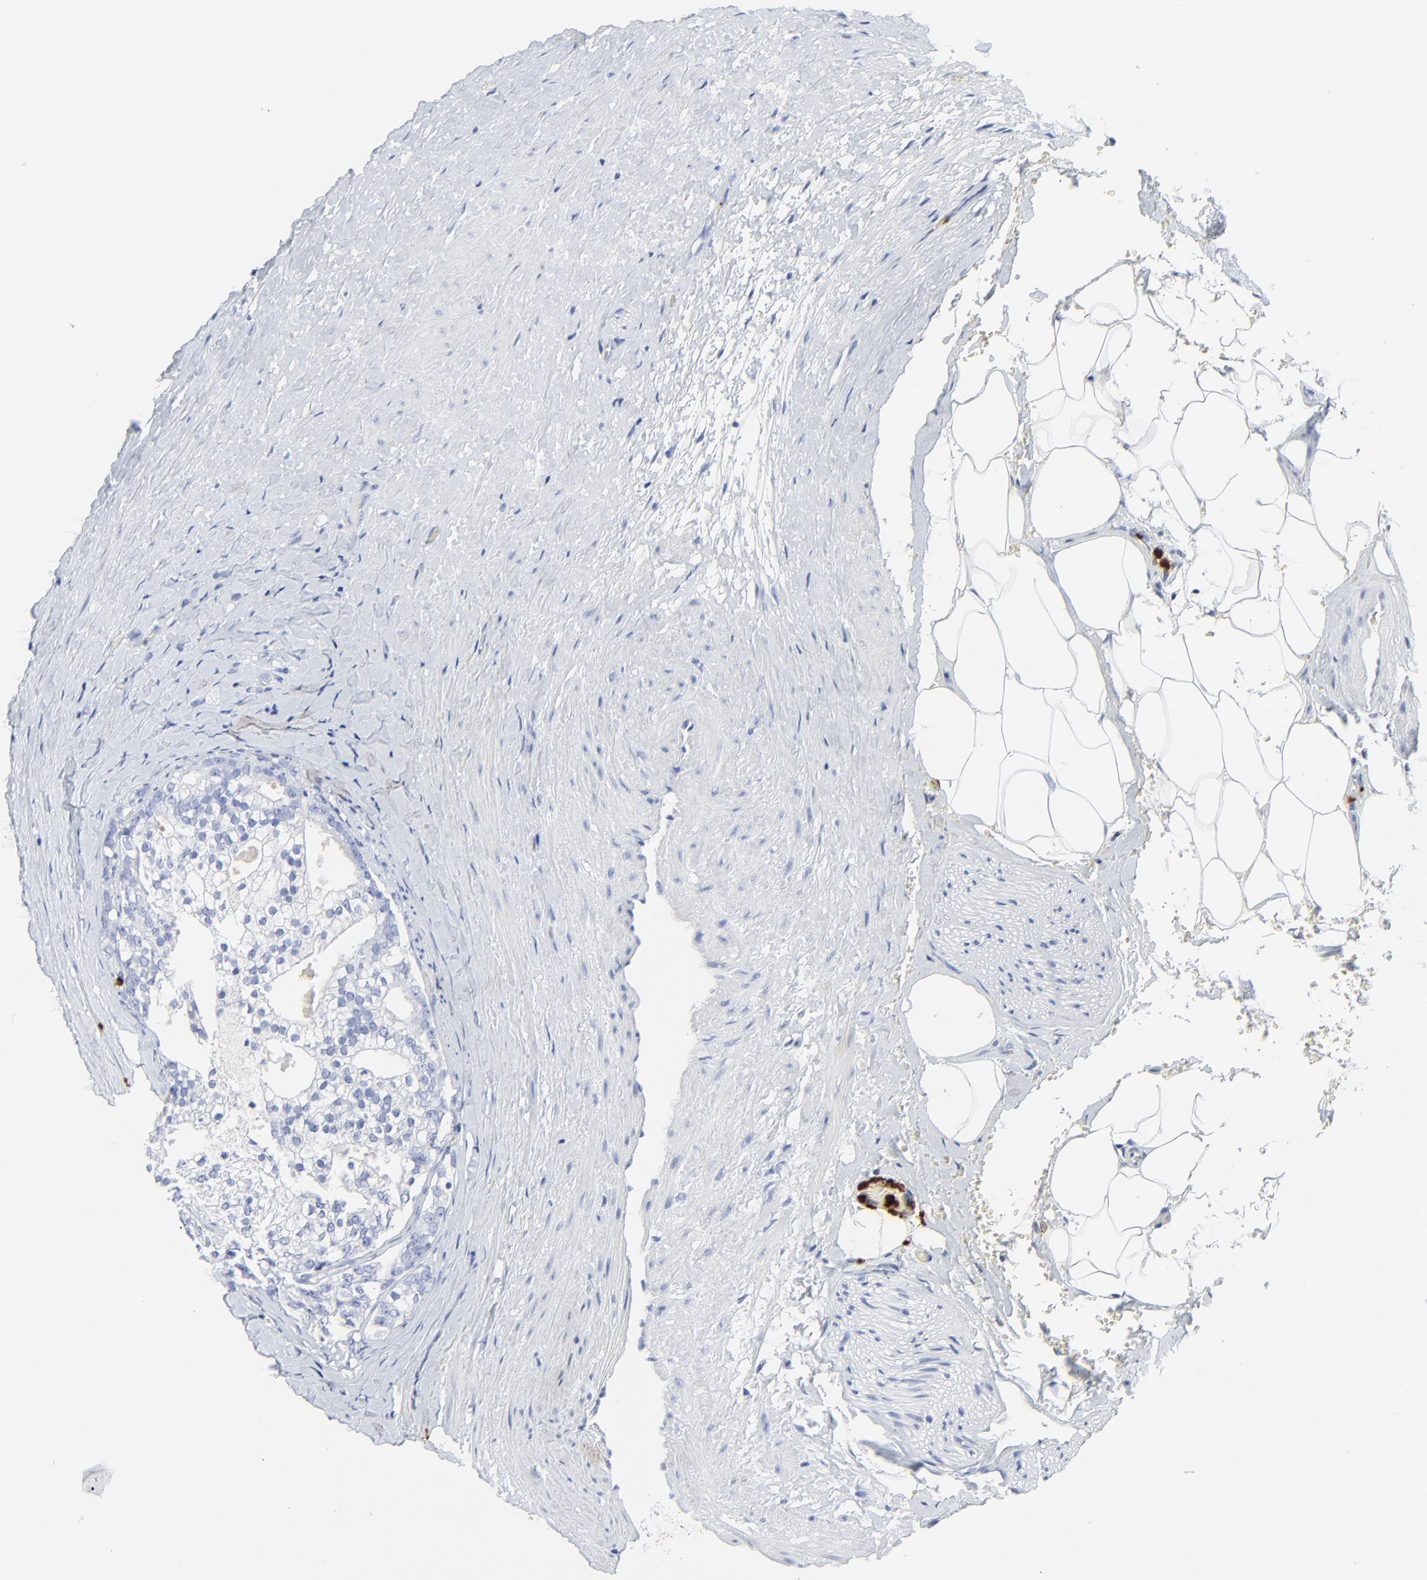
{"staining": {"intensity": "negative", "quantity": "none", "location": "none"}, "tissue": "prostate cancer", "cell_type": "Tumor cells", "image_type": "cancer", "snomed": [{"axis": "morphology", "description": "Adenocarcinoma, Medium grade"}, {"axis": "topography", "description": "Prostate"}], "caption": "Immunohistochemical staining of human prostate cancer (medium-grade adenocarcinoma) displays no significant positivity in tumor cells.", "gene": "LCN2", "patient": {"sex": "male", "age": 59}}